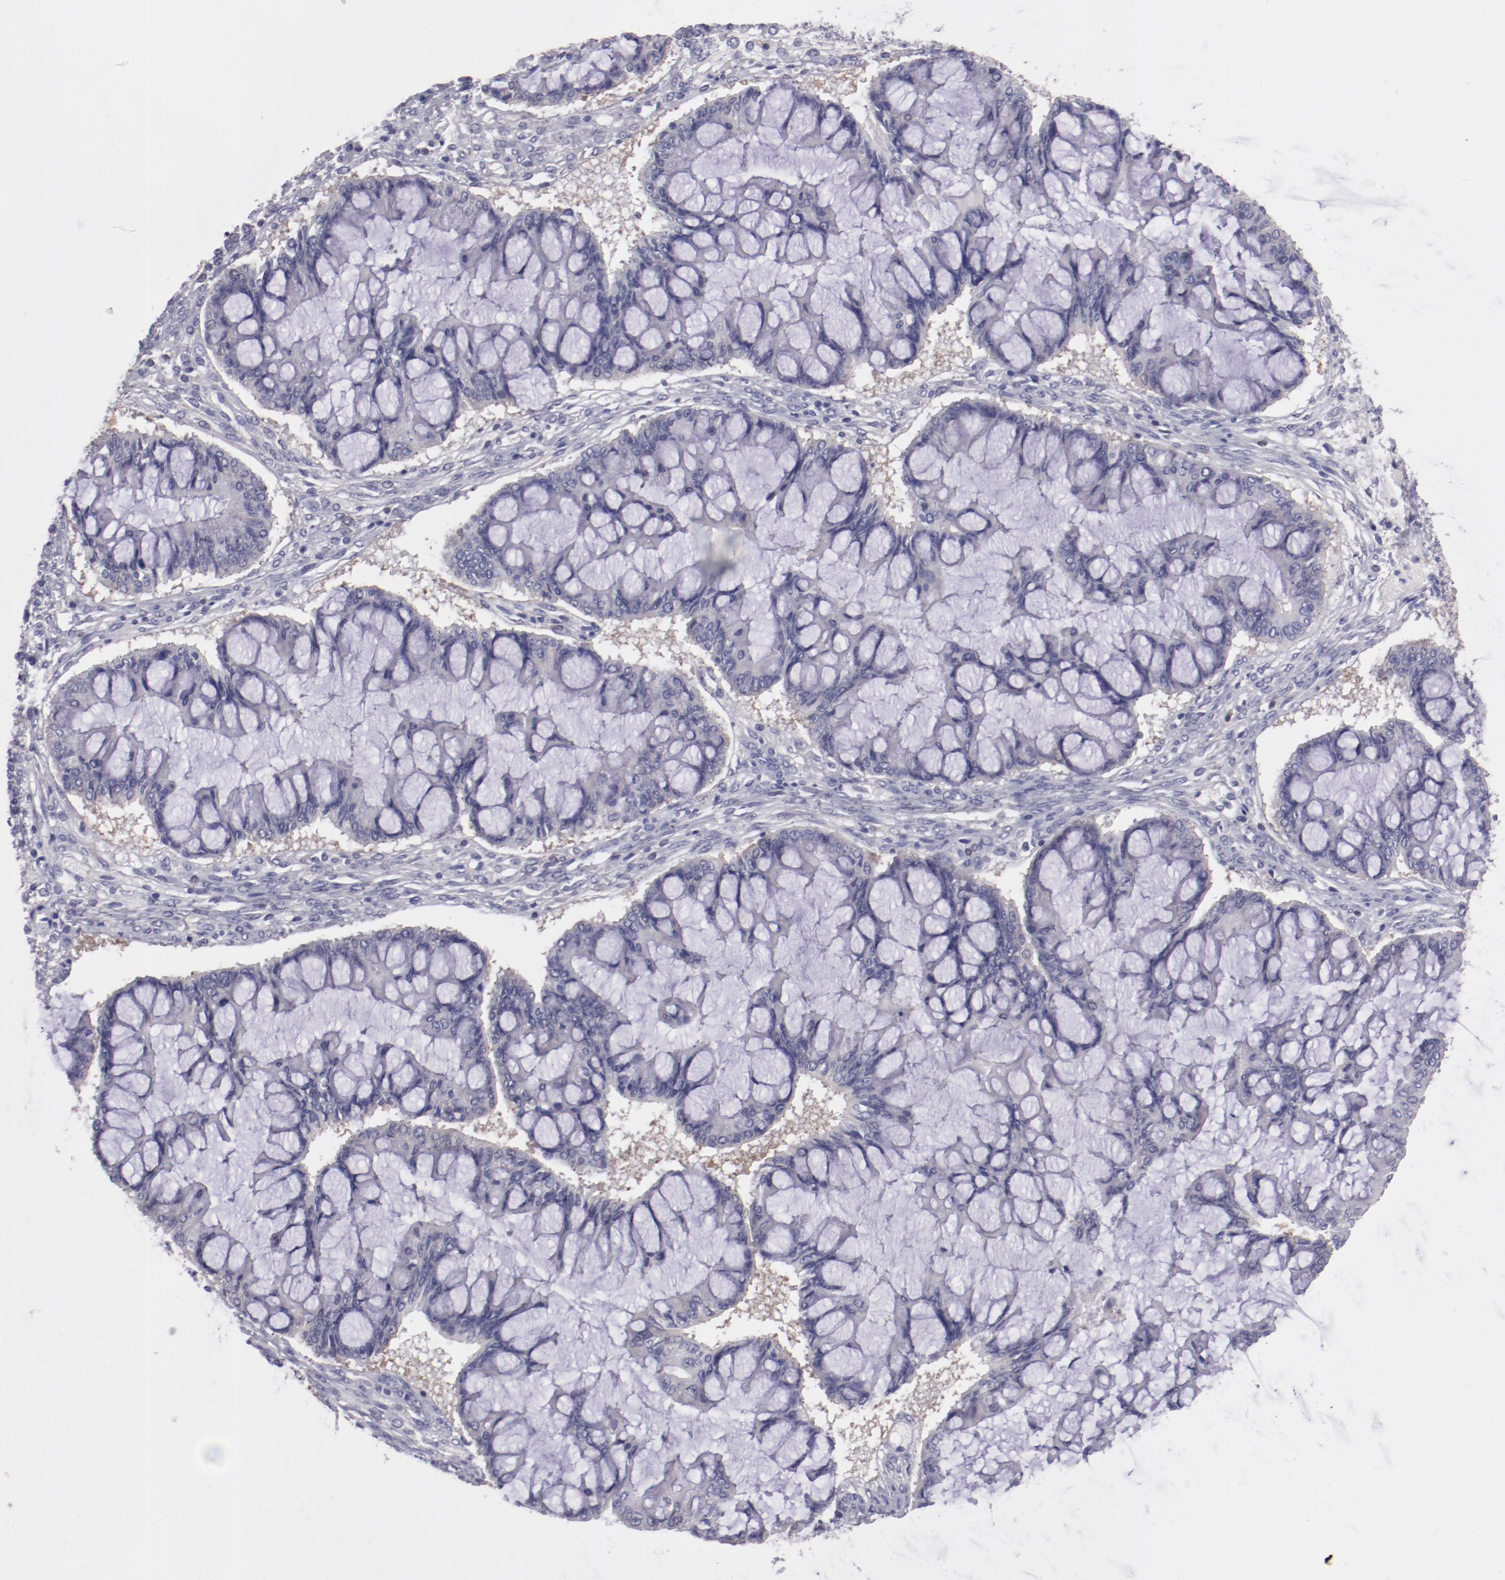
{"staining": {"intensity": "negative", "quantity": "none", "location": "none"}, "tissue": "ovarian cancer", "cell_type": "Tumor cells", "image_type": "cancer", "snomed": [{"axis": "morphology", "description": "Cystadenocarcinoma, mucinous, NOS"}, {"axis": "topography", "description": "Ovary"}], "caption": "Ovarian mucinous cystadenocarcinoma stained for a protein using immunohistochemistry (IHC) exhibits no expression tumor cells.", "gene": "IRF8", "patient": {"sex": "female", "age": 73}}